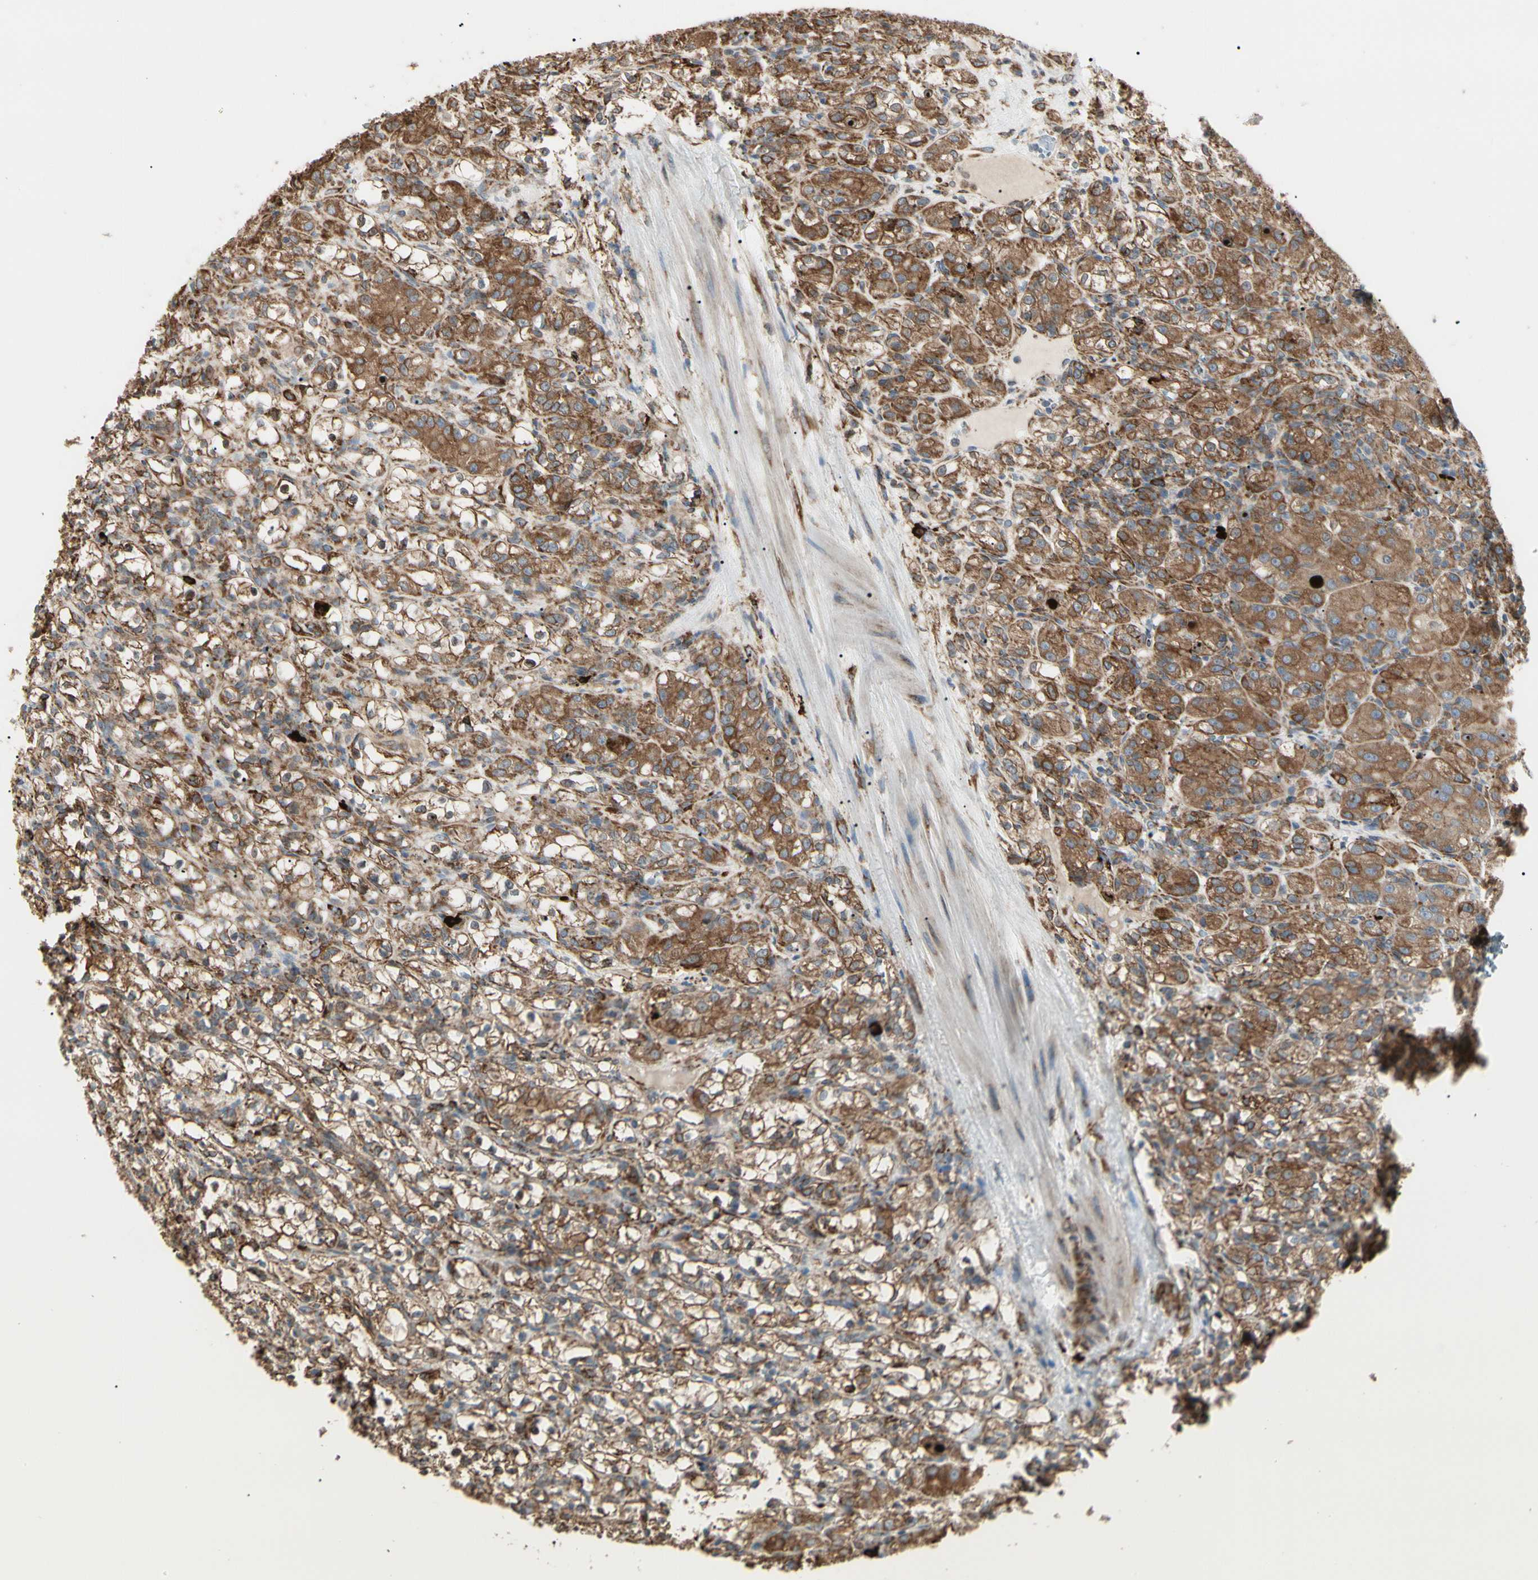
{"staining": {"intensity": "strong", "quantity": ">75%", "location": "cytoplasmic/membranous"}, "tissue": "renal cancer", "cell_type": "Tumor cells", "image_type": "cancer", "snomed": [{"axis": "morphology", "description": "Normal tissue, NOS"}, {"axis": "morphology", "description": "Adenocarcinoma, NOS"}, {"axis": "topography", "description": "Kidney"}], "caption": "Immunohistochemistry photomicrograph of human renal cancer (adenocarcinoma) stained for a protein (brown), which exhibits high levels of strong cytoplasmic/membranous positivity in about >75% of tumor cells.", "gene": "HSP90B1", "patient": {"sex": "male", "age": 61}}